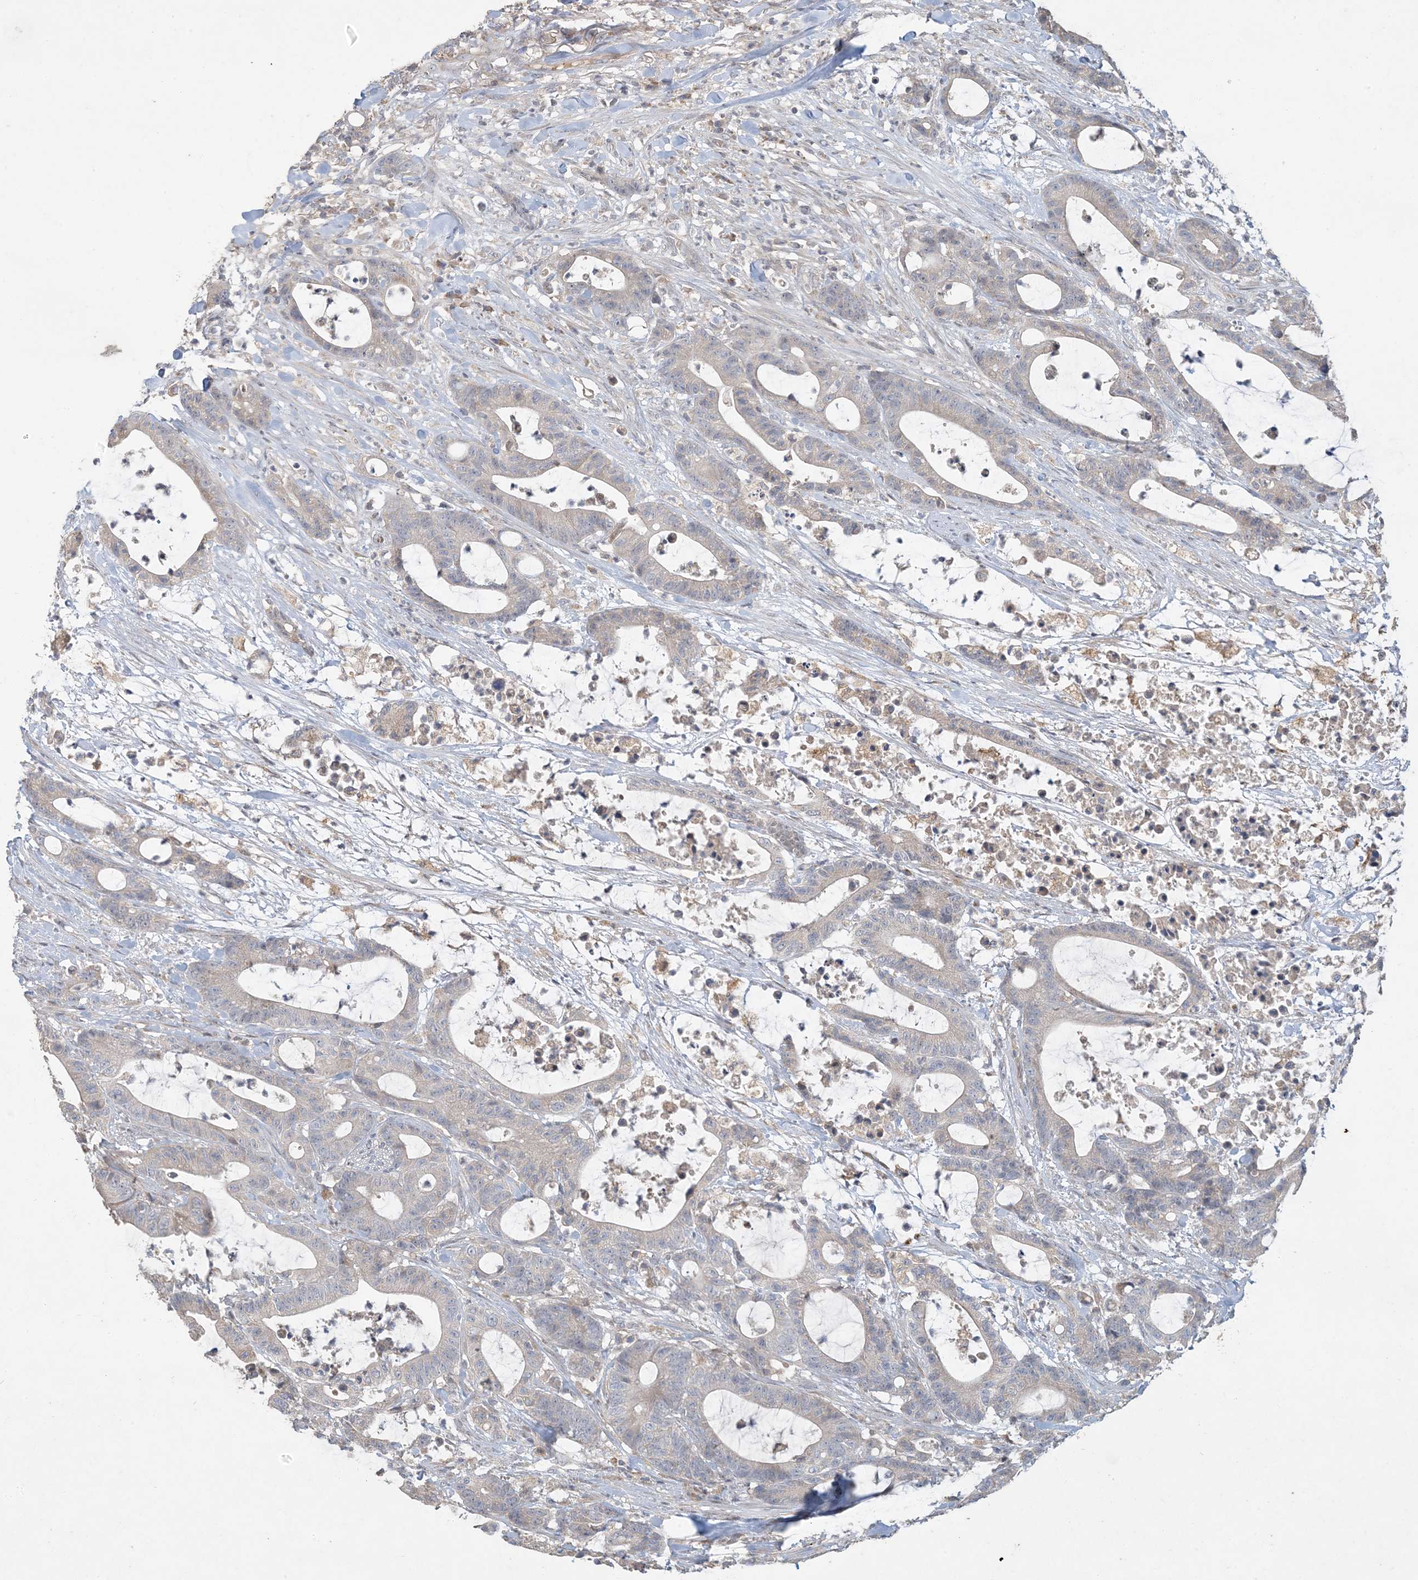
{"staining": {"intensity": "weak", "quantity": "<25%", "location": "cytoplasmic/membranous"}, "tissue": "colorectal cancer", "cell_type": "Tumor cells", "image_type": "cancer", "snomed": [{"axis": "morphology", "description": "Adenocarcinoma, NOS"}, {"axis": "topography", "description": "Colon"}], "caption": "Tumor cells are negative for protein expression in human colorectal cancer (adenocarcinoma).", "gene": "LTN1", "patient": {"sex": "female", "age": 84}}